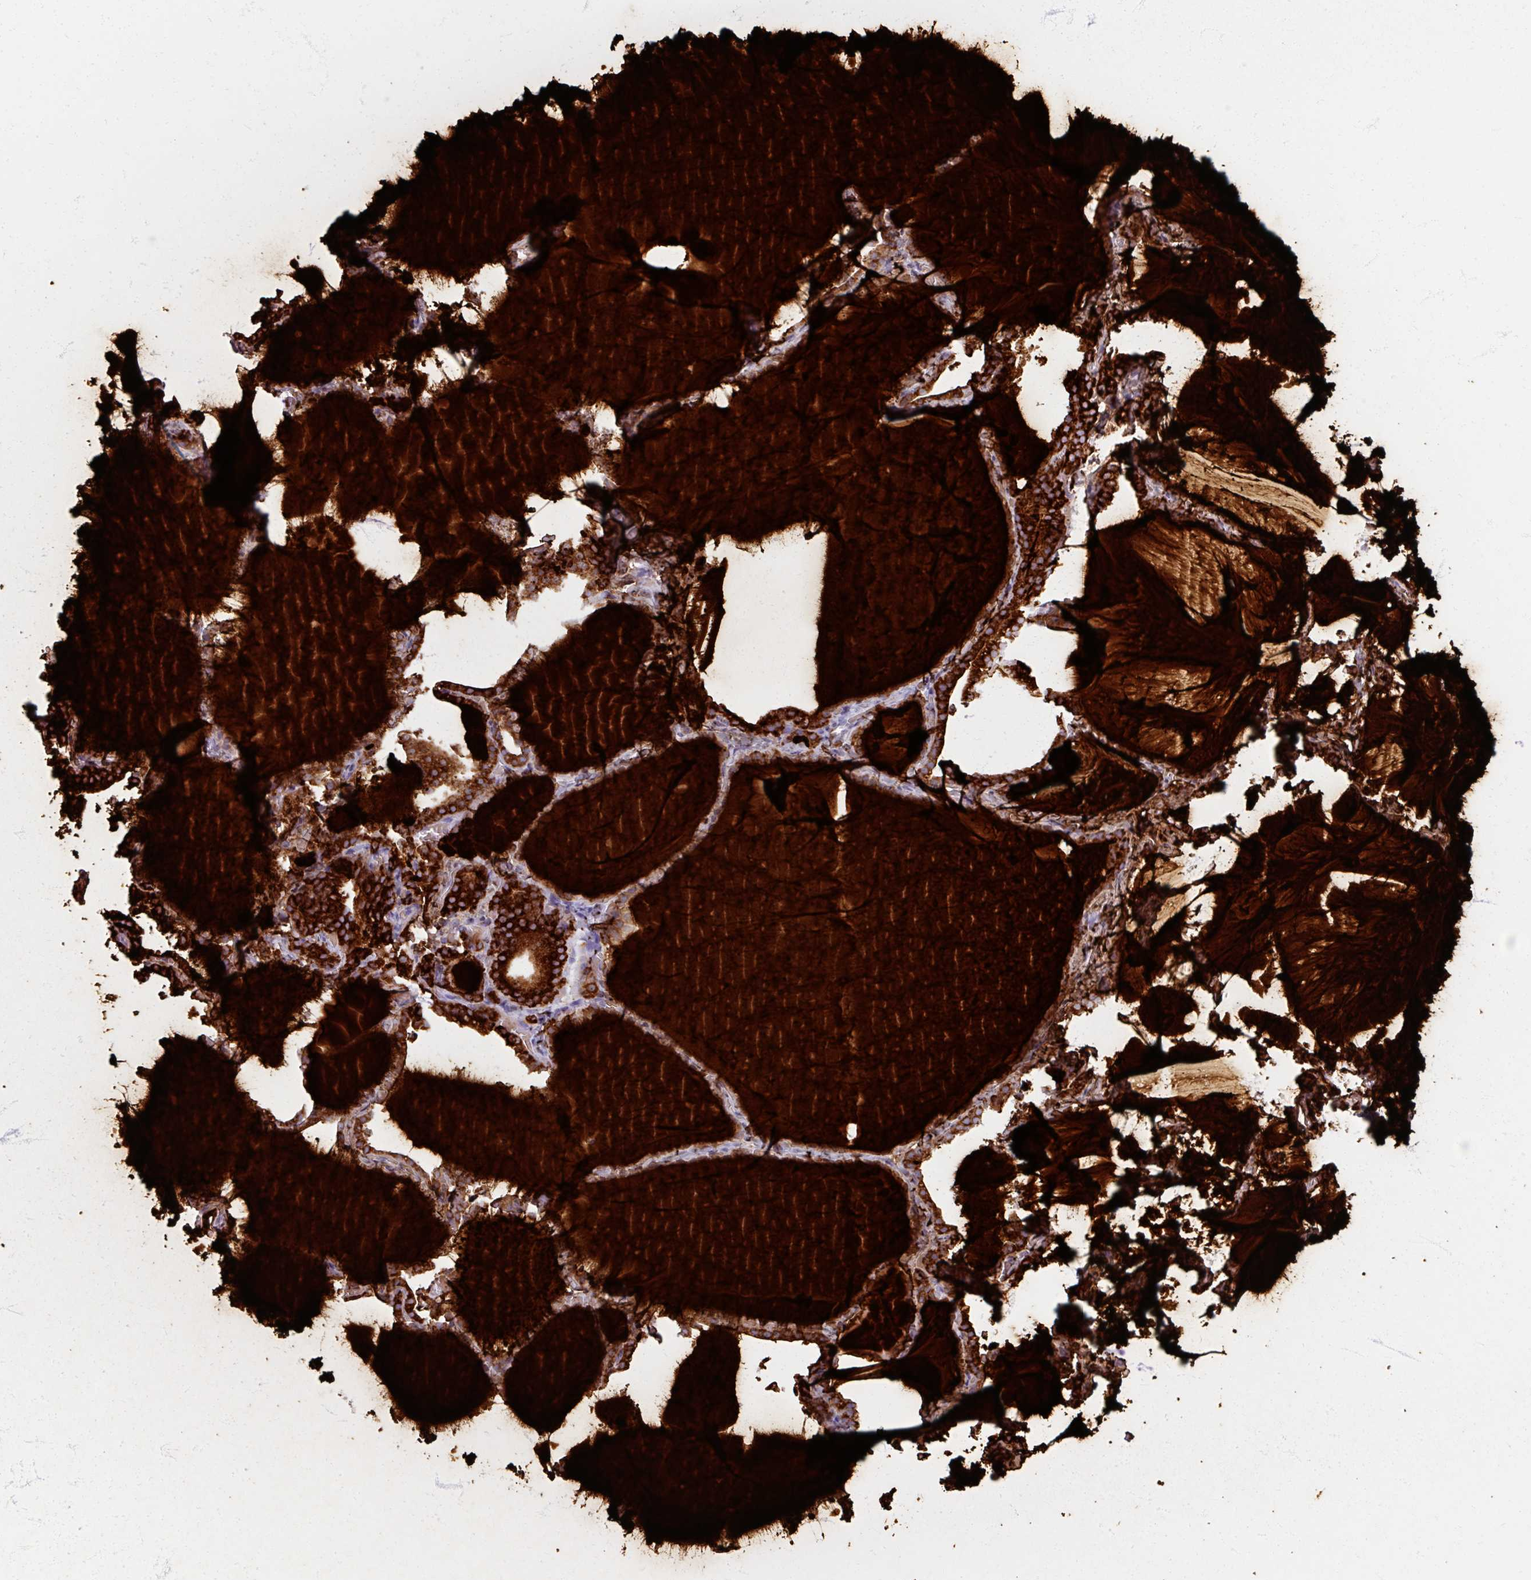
{"staining": {"intensity": "strong", "quantity": ">75%", "location": "cytoplasmic/membranous"}, "tissue": "thyroid gland", "cell_type": "Glandular cells", "image_type": "normal", "snomed": [{"axis": "morphology", "description": "Normal tissue, NOS"}, {"axis": "topography", "description": "Thyroid gland"}], "caption": "The histopathology image displays immunohistochemical staining of benign thyroid gland. There is strong cytoplasmic/membranous staining is present in approximately >75% of glandular cells. (DAB (3,3'-diaminobenzidine) IHC with brightfield microscopy, high magnification).", "gene": "TG", "patient": {"sex": "female", "age": 22}}